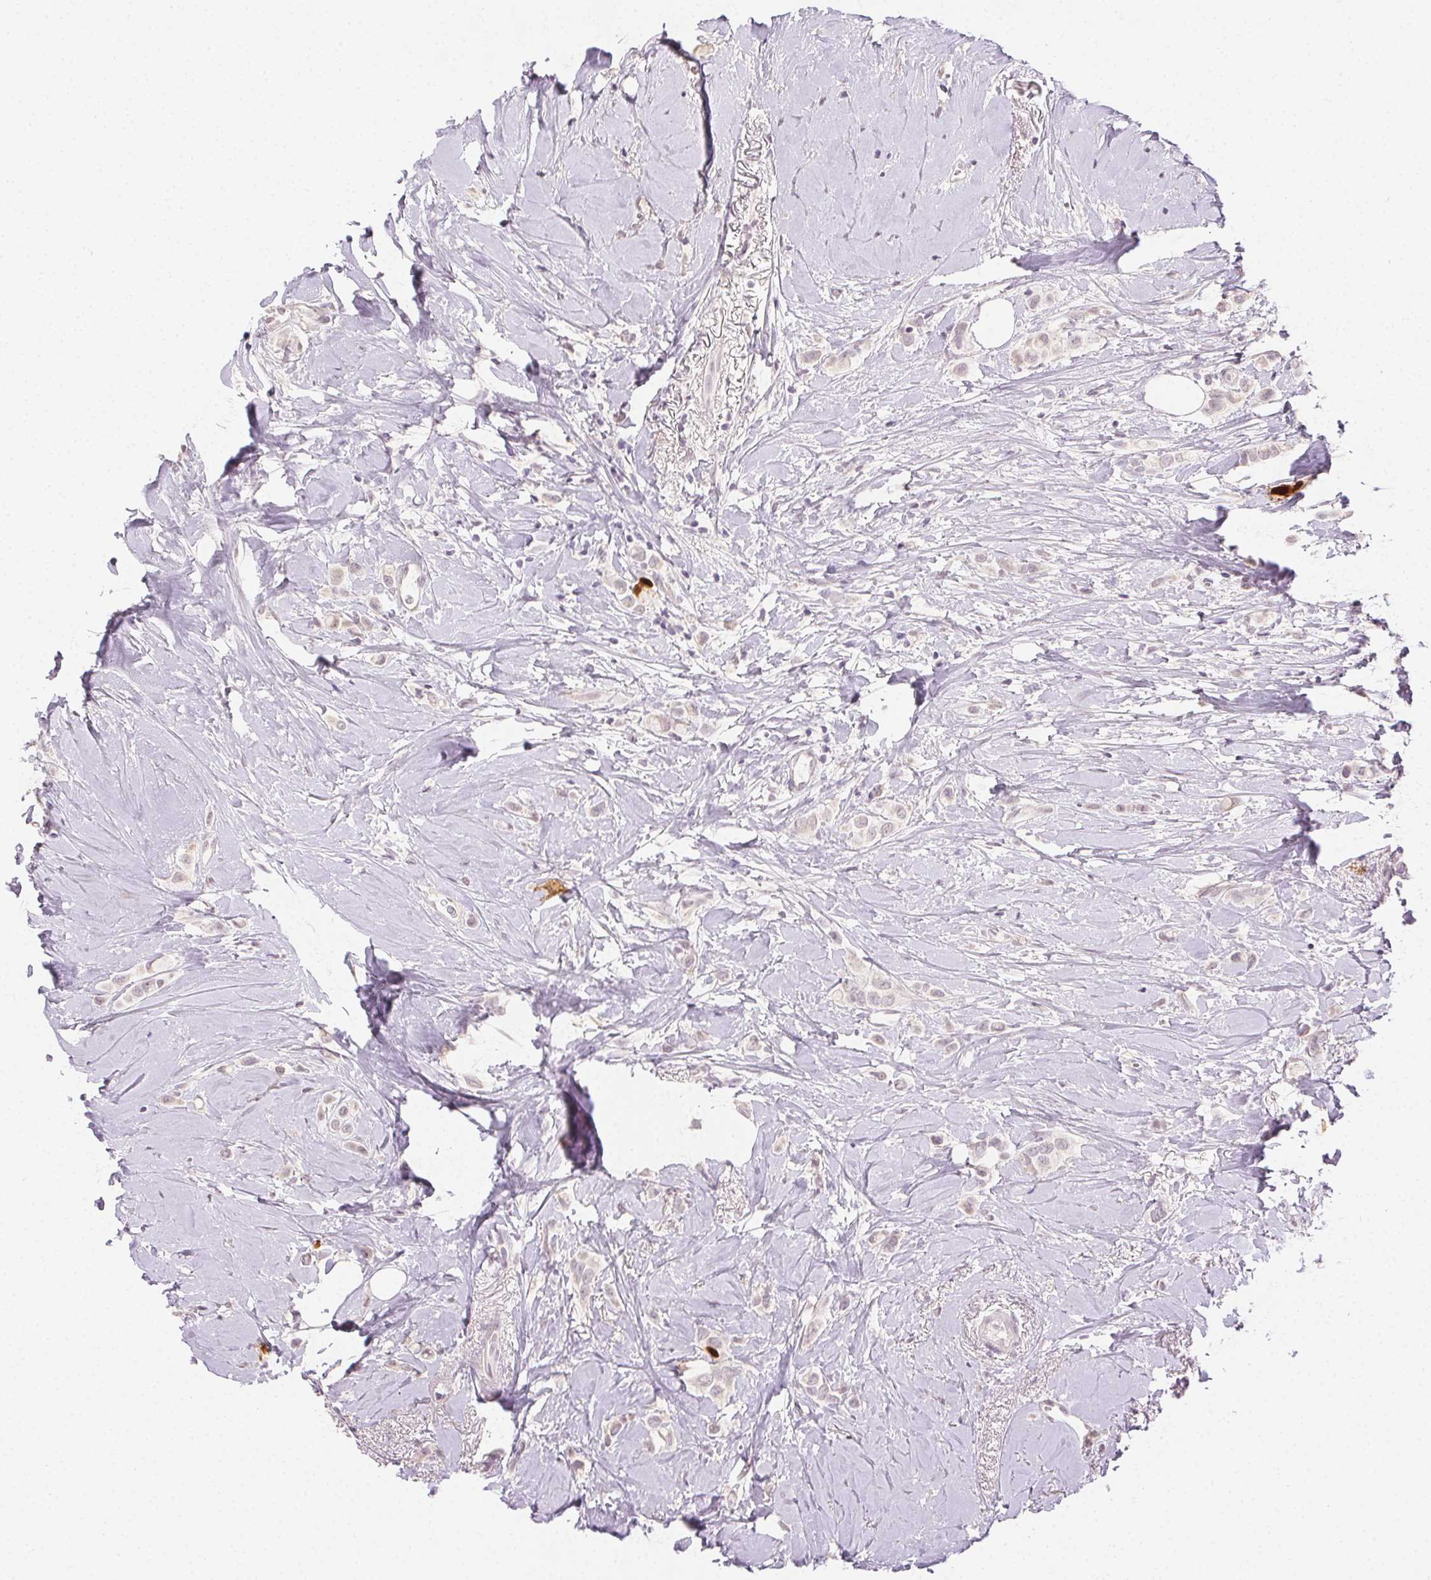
{"staining": {"intensity": "strong", "quantity": "<25%", "location": "cytoplasmic/membranous"}, "tissue": "breast cancer", "cell_type": "Tumor cells", "image_type": "cancer", "snomed": [{"axis": "morphology", "description": "Lobular carcinoma"}, {"axis": "topography", "description": "Breast"}], "caption": "Breast cancer (lobular carcinoma) tissue exhibits strong cytoplasmic/membranous staining in about <25% of tumor cells, visualized by immunohistochemistry.", "gene": "ANLN", "patient": {"sex": "female", "age": 66}}